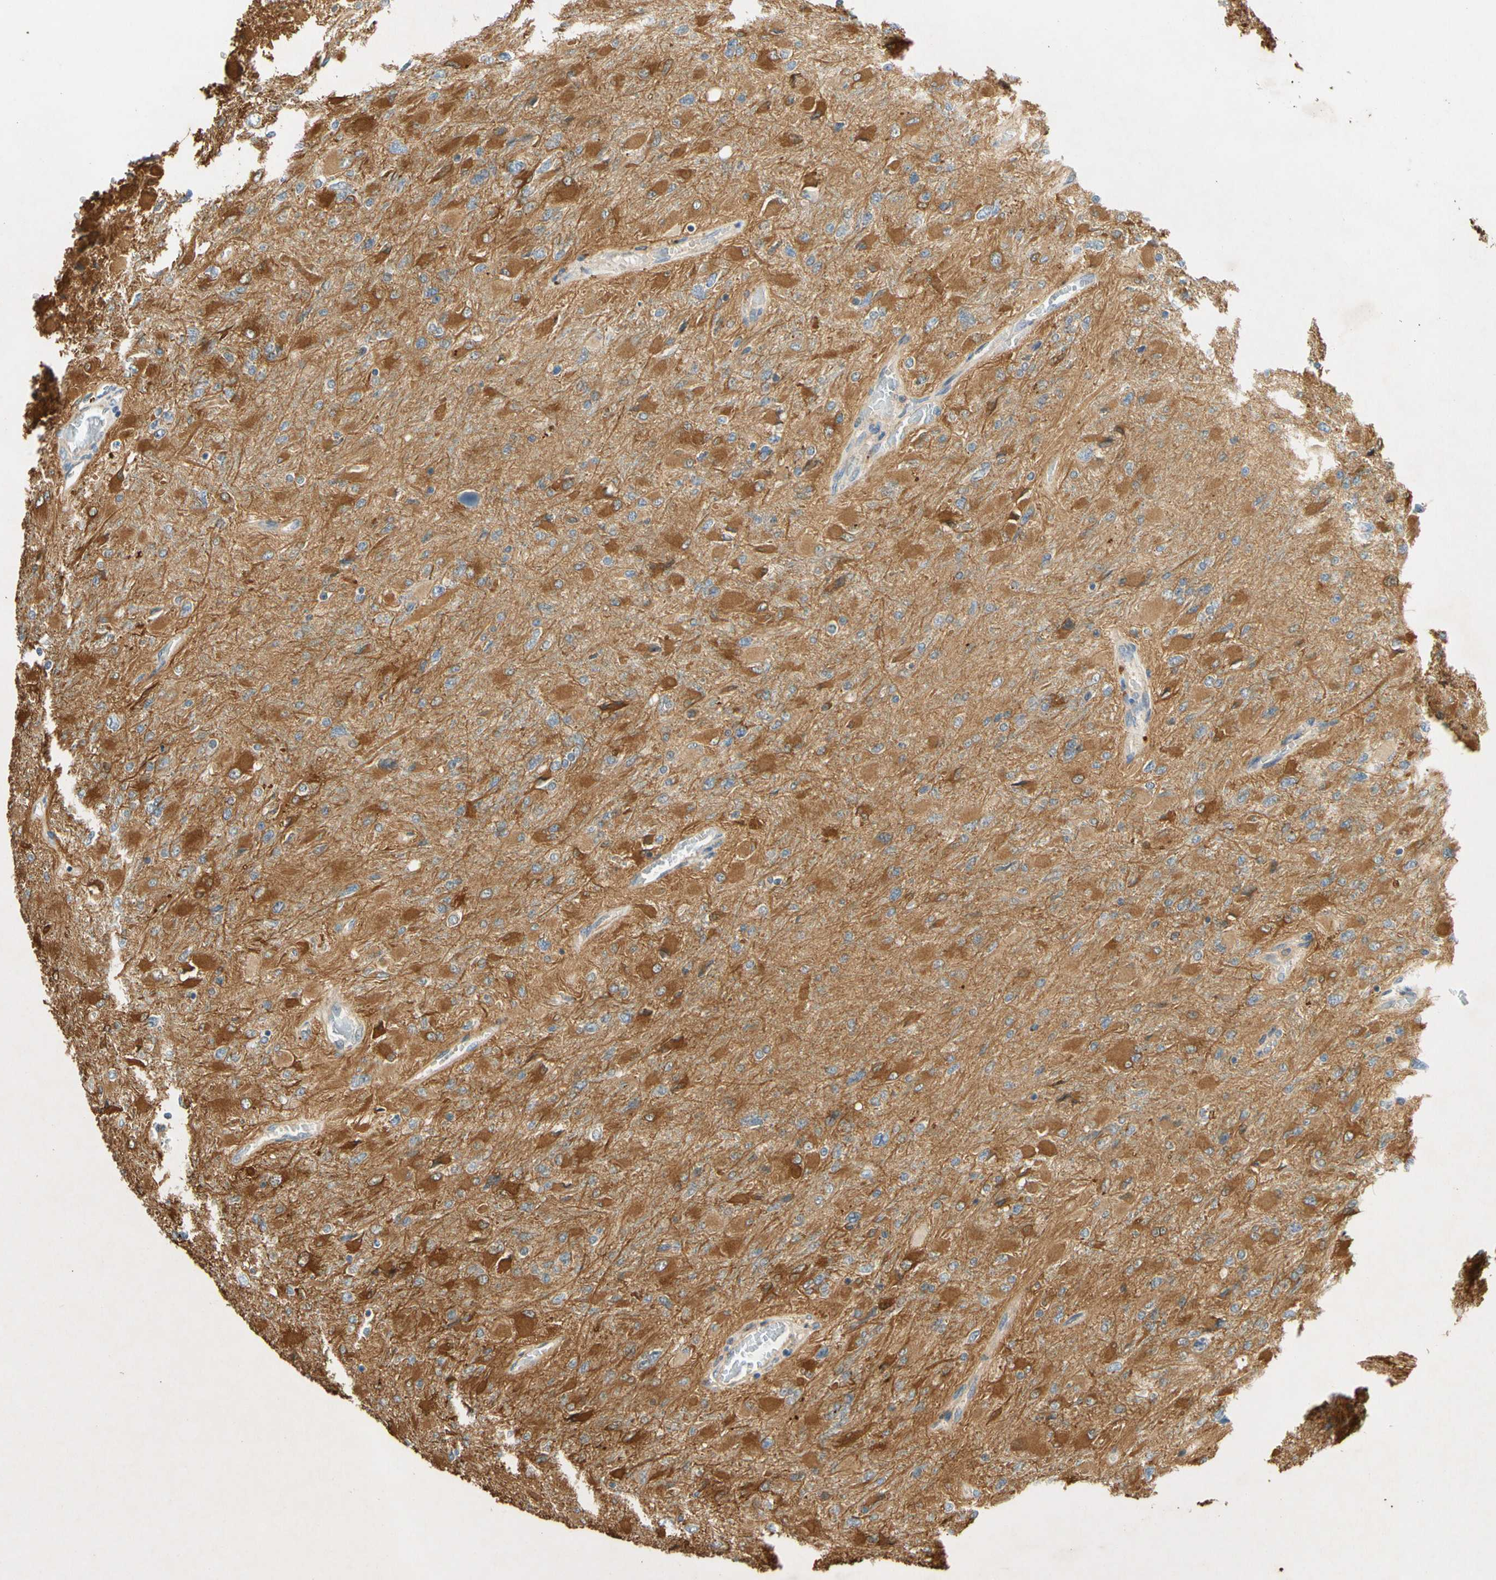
{"staining": {"intensity": "moderate", "quantity": "25%-75%", "location": "cytoplasmic/membranous"}, "tissue": "glioma", "cell_type": "Tumor cells", "image_type": "cancer", "snomed": [{"axis": "morphology", "description": "Glioma, malignant, High grade"}, {"axis": "topography", "description": "Cerebral cortex"}], "caption": "Human malignant high-grade glioma stained with a protein marker exhibits moderate staining in tumor cells.", "gene": "GATD1", "patient": {"sex": "female", "age": 36}}